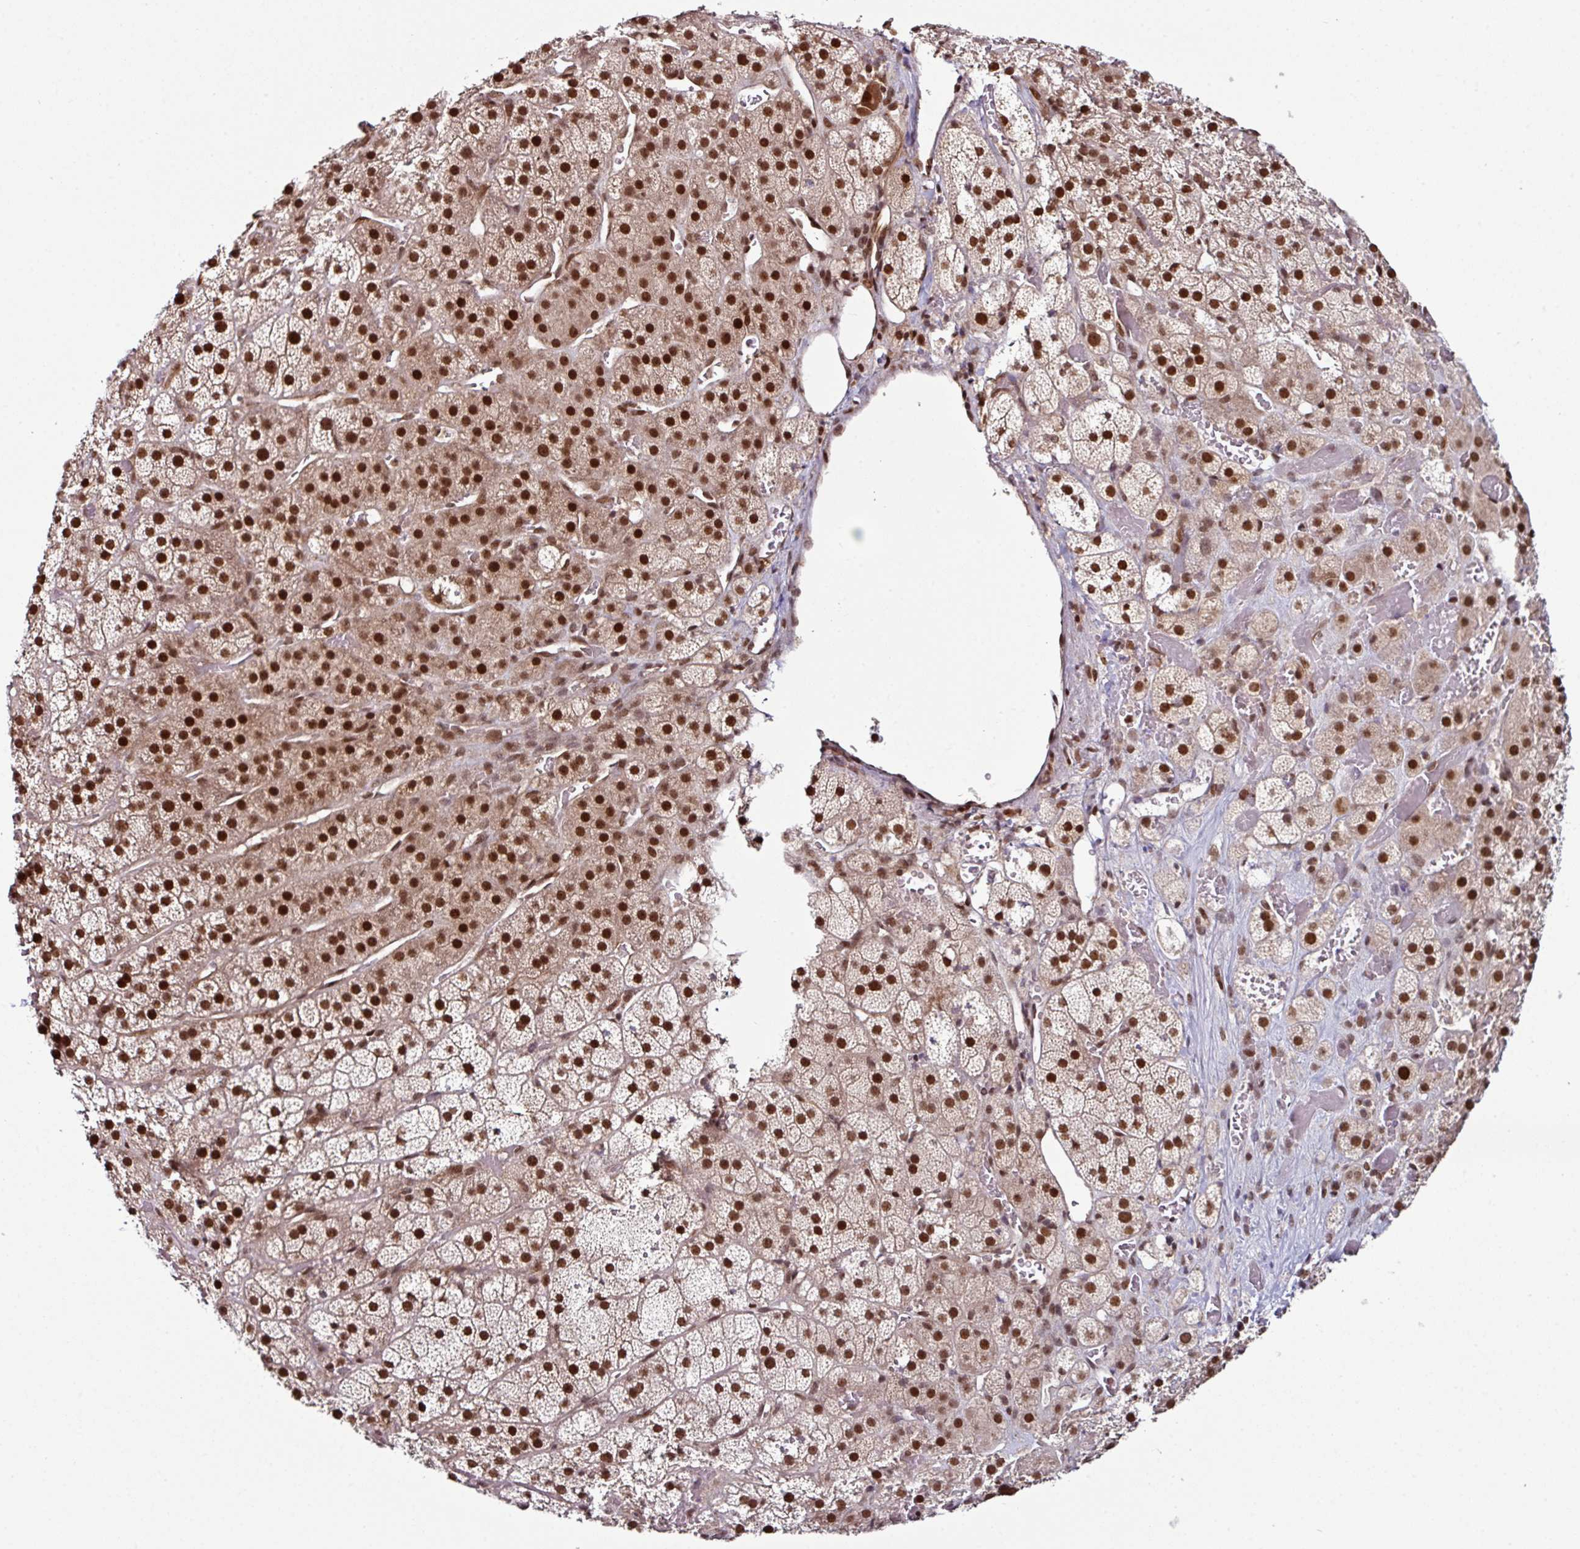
{"staining": {"intensity": "strong", "quantity": ">75%", "location": "nuclear"}, "tissue": "adrenal gland", "cell_type": "Glandular cells", "image_type": "normal", "snomed": [{"axis": "morphology", "description": "Normal tissue, NOS"}, {"axis": "topography", "description": "Adrenal gland"}], "caption": "DAB (3,3'-diaminobenzidine) immunohistochemical staining of normal adrenal gland reveals strong nuclear protein expression in approximately >75% of glandular cells.", "gene": "MORF4L2", "patient": {"sex": "male", "age": 57}}